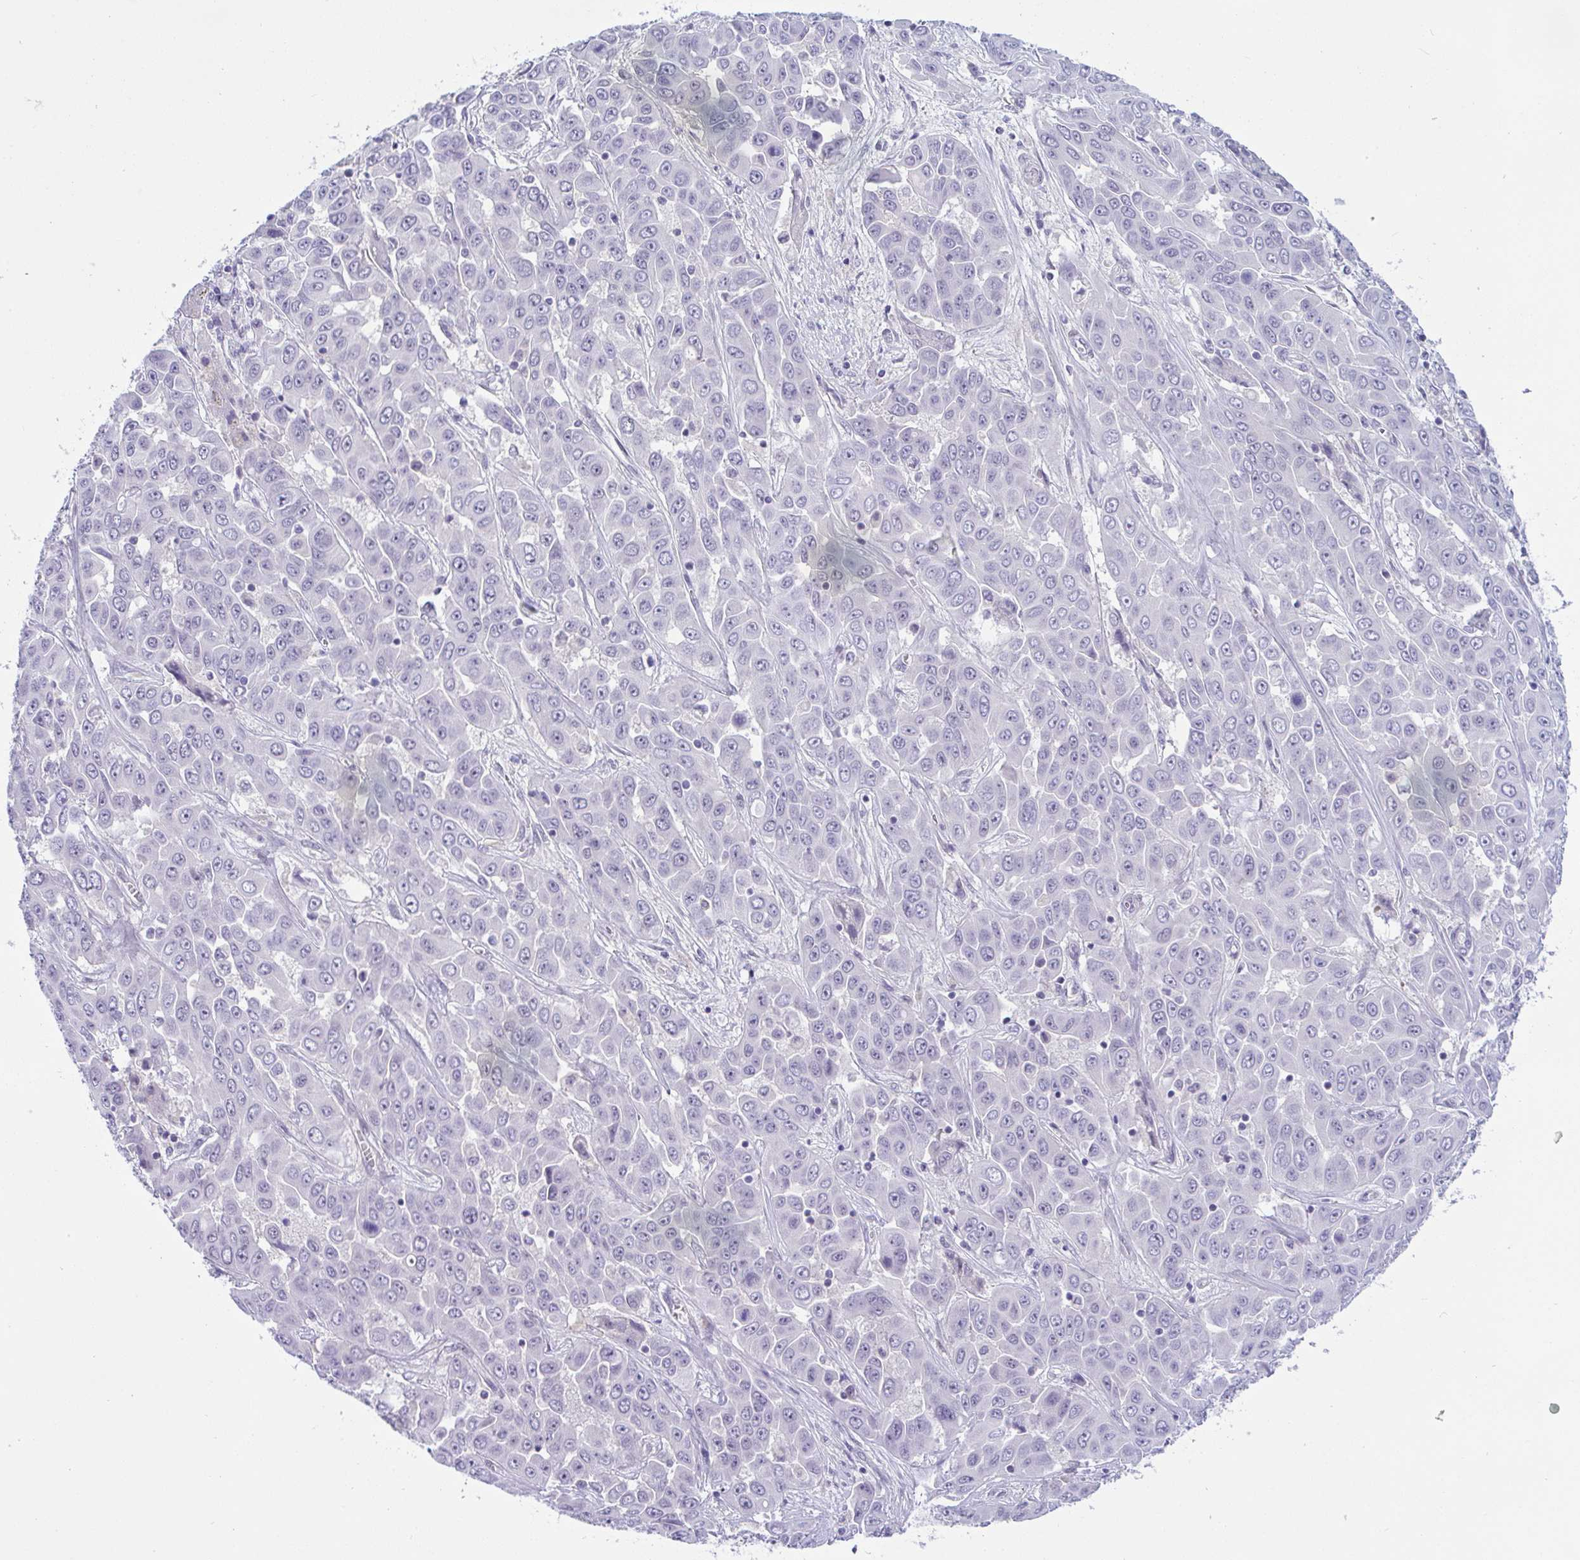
{"staining": {"intensity": "negative", "quantity": "none", "location": "none"}, "tissue": "liver cancer", "cell_type": "Tumor cells", "image_type": "cancer", "snomed": [{"axis": "morphology", "description": "Cholangiocarcinoma"}, {"axis": "topography", "description": "Liver"}], "caption": "The histopathology image demonstrates no significant positivity in tumor cells of cholangiocarcinoma (liver). Nuclei are stained in blue.", "gene": "USP35", "patient": {"sex": "female", "age": 52}}